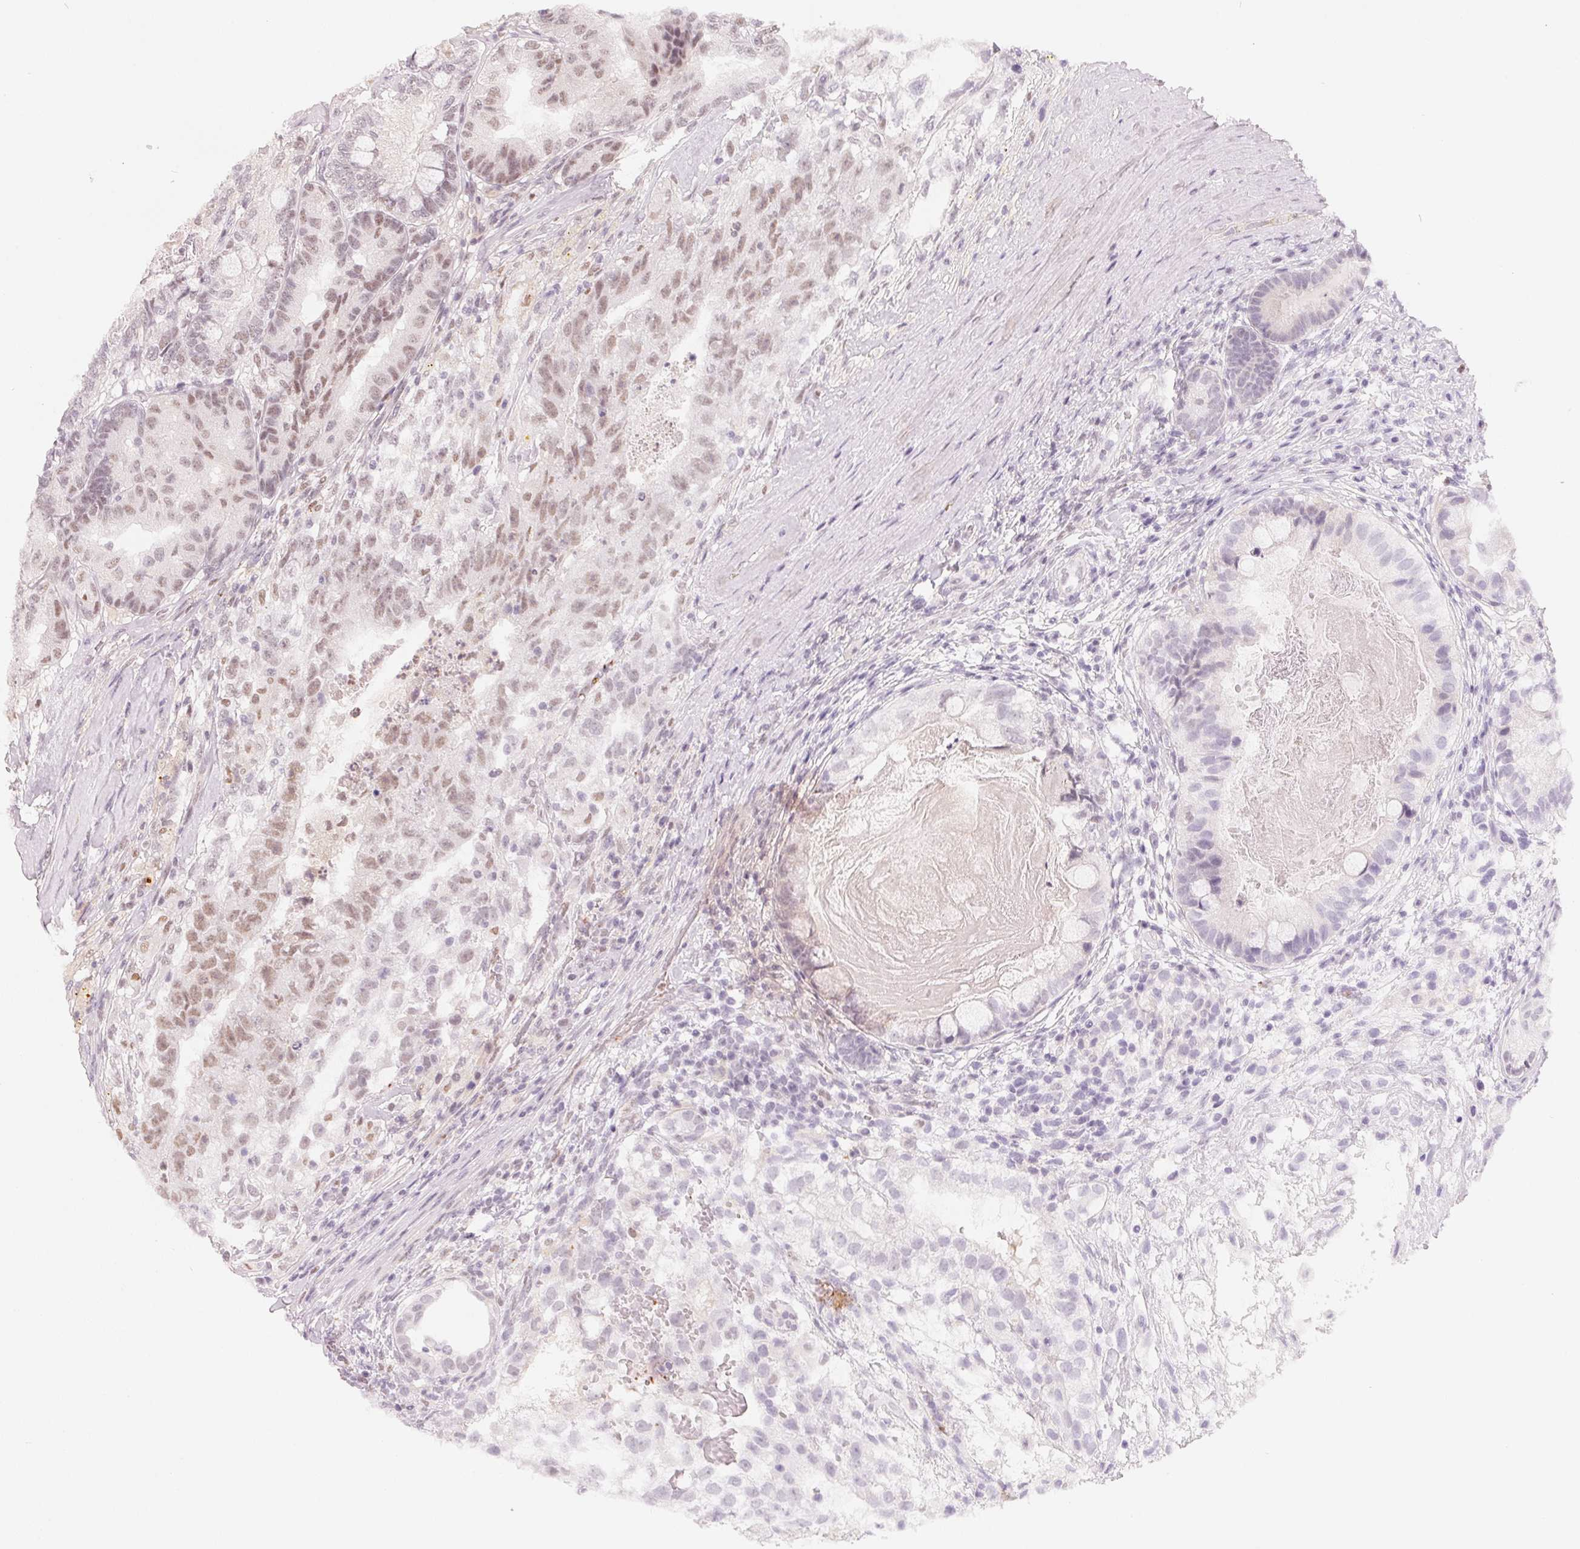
{"staining": {"intensity": "weak", "quantity": "<25%", "location": "nuclear"}, "tissue": "testis cancer", "cell_type": "Tumor cells", "image_type": "cancer", "snomed": [{"axis": "morphology", "description": "Seminoma, NOS"}, {"axis": "morphology", "description": "Carcinoma, Embryonal, NOS"}, {"axis": "topography", "description": "Testis"}], "caption": "Embryonal carcinoma (testis) was stained to show a protein in brown. There is no significant staining in tumor cells.", "gene": "ARHGAP22", "patient": {"sex": "male", "age": 41}}